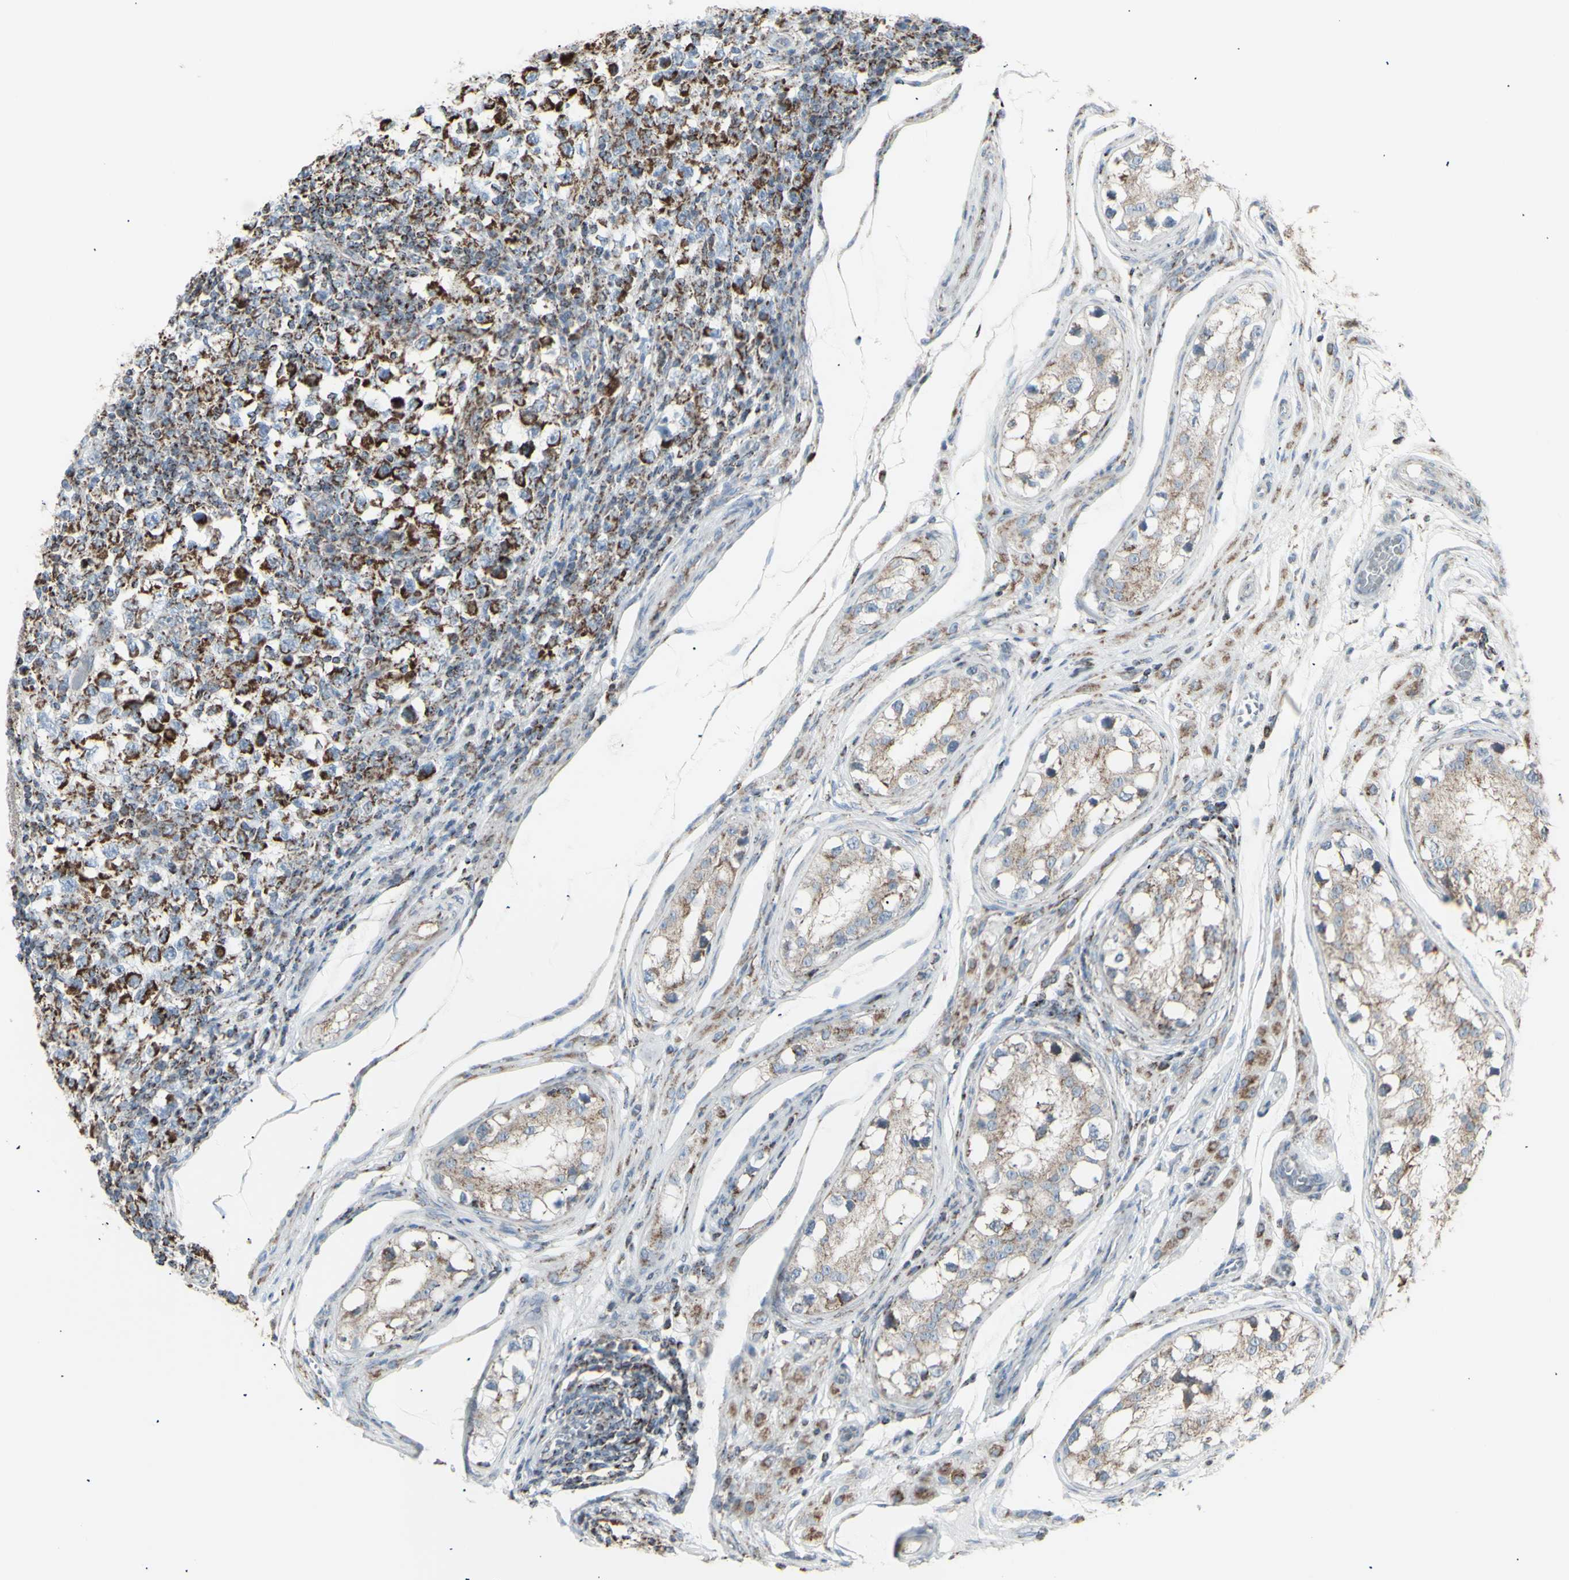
{"staining": {"intensity": "strong", "quantity": "25%-75%", "location": "cytoplasmic/membranous"}, "tissue": "testis cancer", "cell_type": "Tumor cells", "image_type": "cancer", "snomed": [{"axis": "morphology", "description": "Carcinoma, Embryonal, NOS"}, {"axis": "topography", "description": "Testis"}], "caption": "Brown immunohistochemical staining in embryonal carcinoma (testis) displays strong cytoplasmic/membranous positivity in about 25%-75% of tumor cells.", "gene": "PLGRKT", "patient": {"sex": "male", "age": 21}}